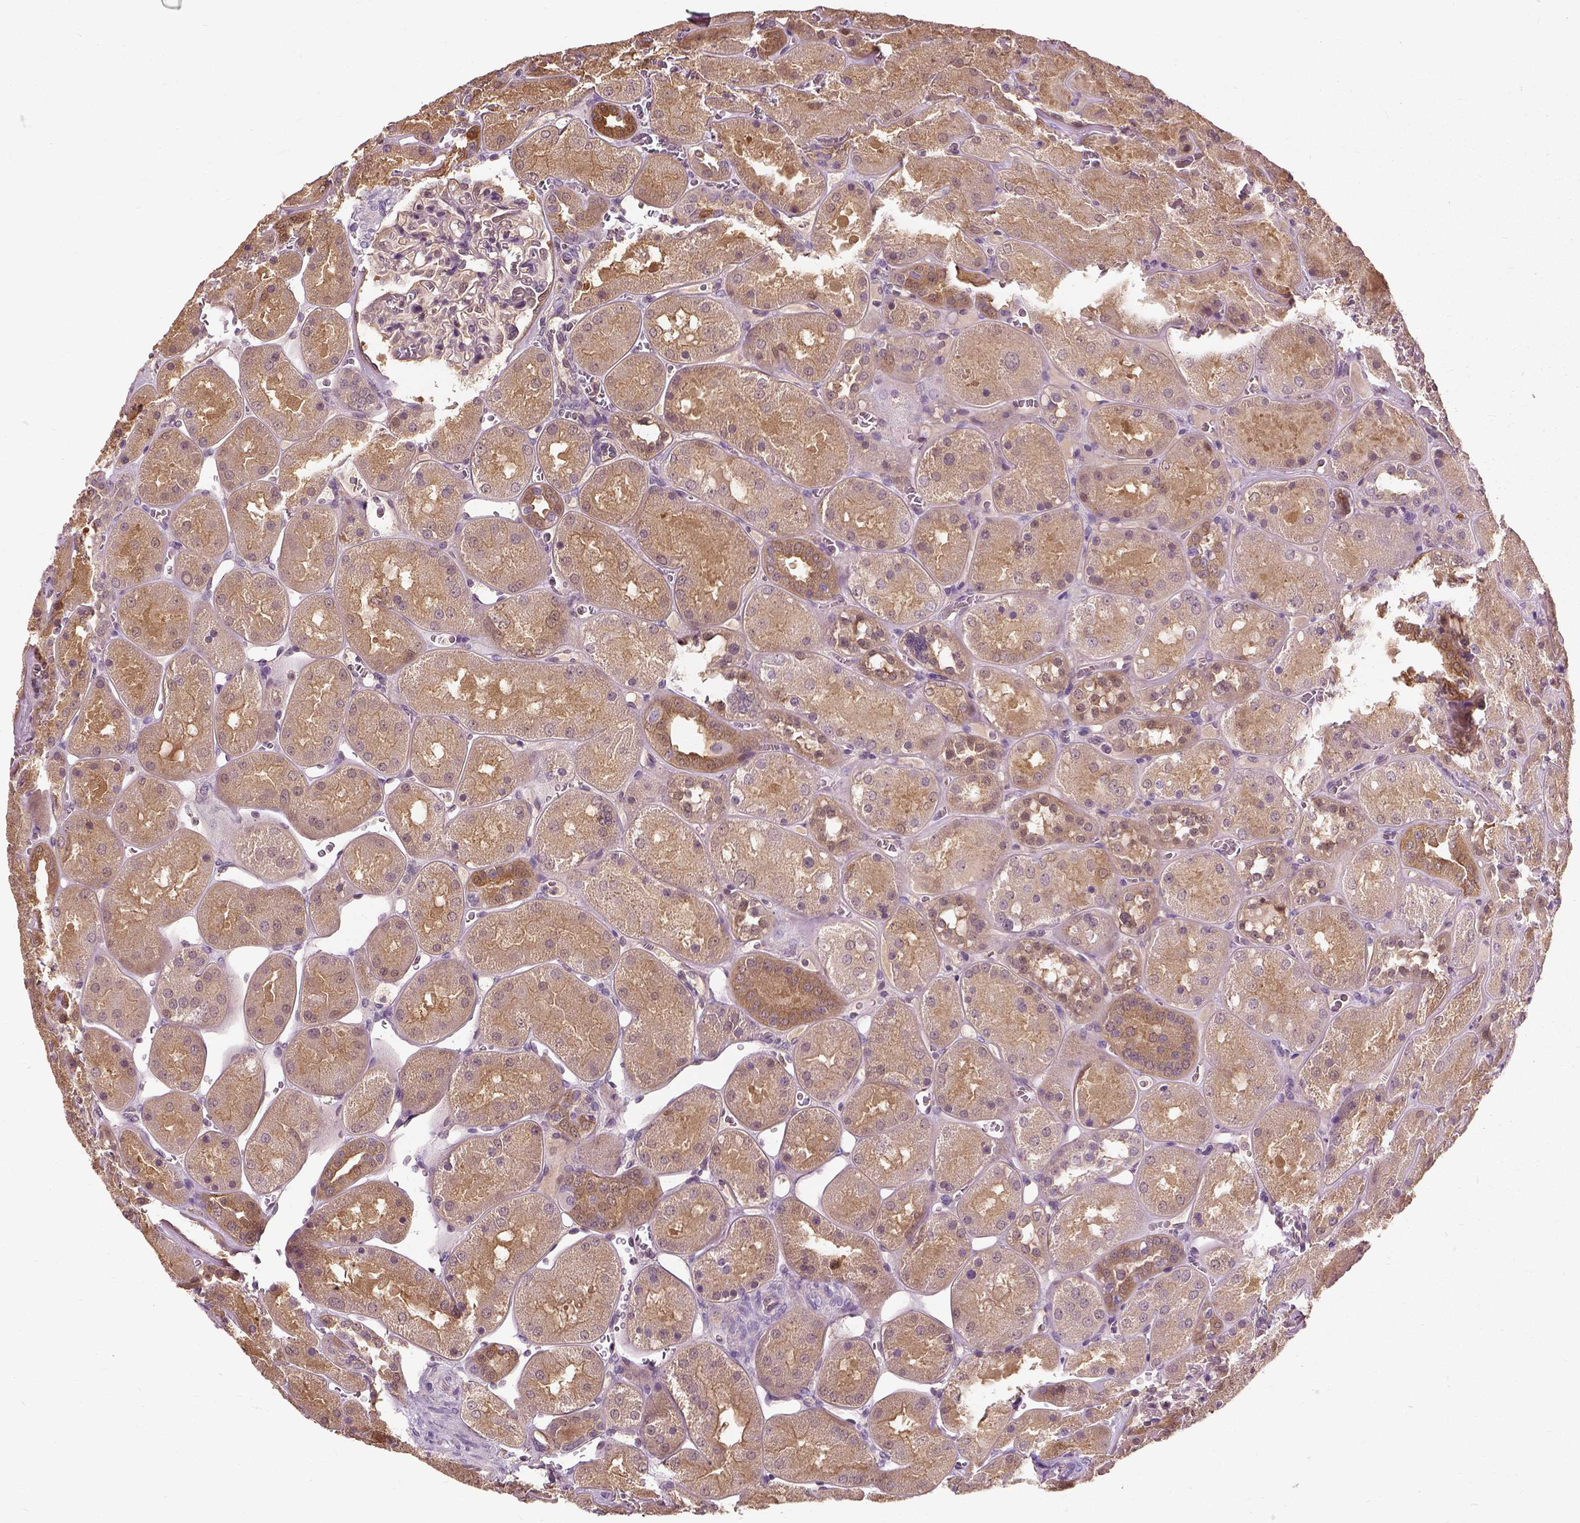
{"staining": {"intensity": "negative", "quantity": "none", "location": "none"}, "tissue": "kidney", "cell_type": "Cells in glomeruli", "image_type": "normal", "snomed": [{"axis": "morphology", "description": "Normal tissue, NOS"}, {"axis": "topography", "description": "Kidney"}], "caption": "DAB (3,3'-diaminobenzidine) immunohistochemical staining of normal kidney demonstrates no significant staining in cells in glomeruli.", "gene": "PEA15", "patient": {"sex": "male", "age": 73}}